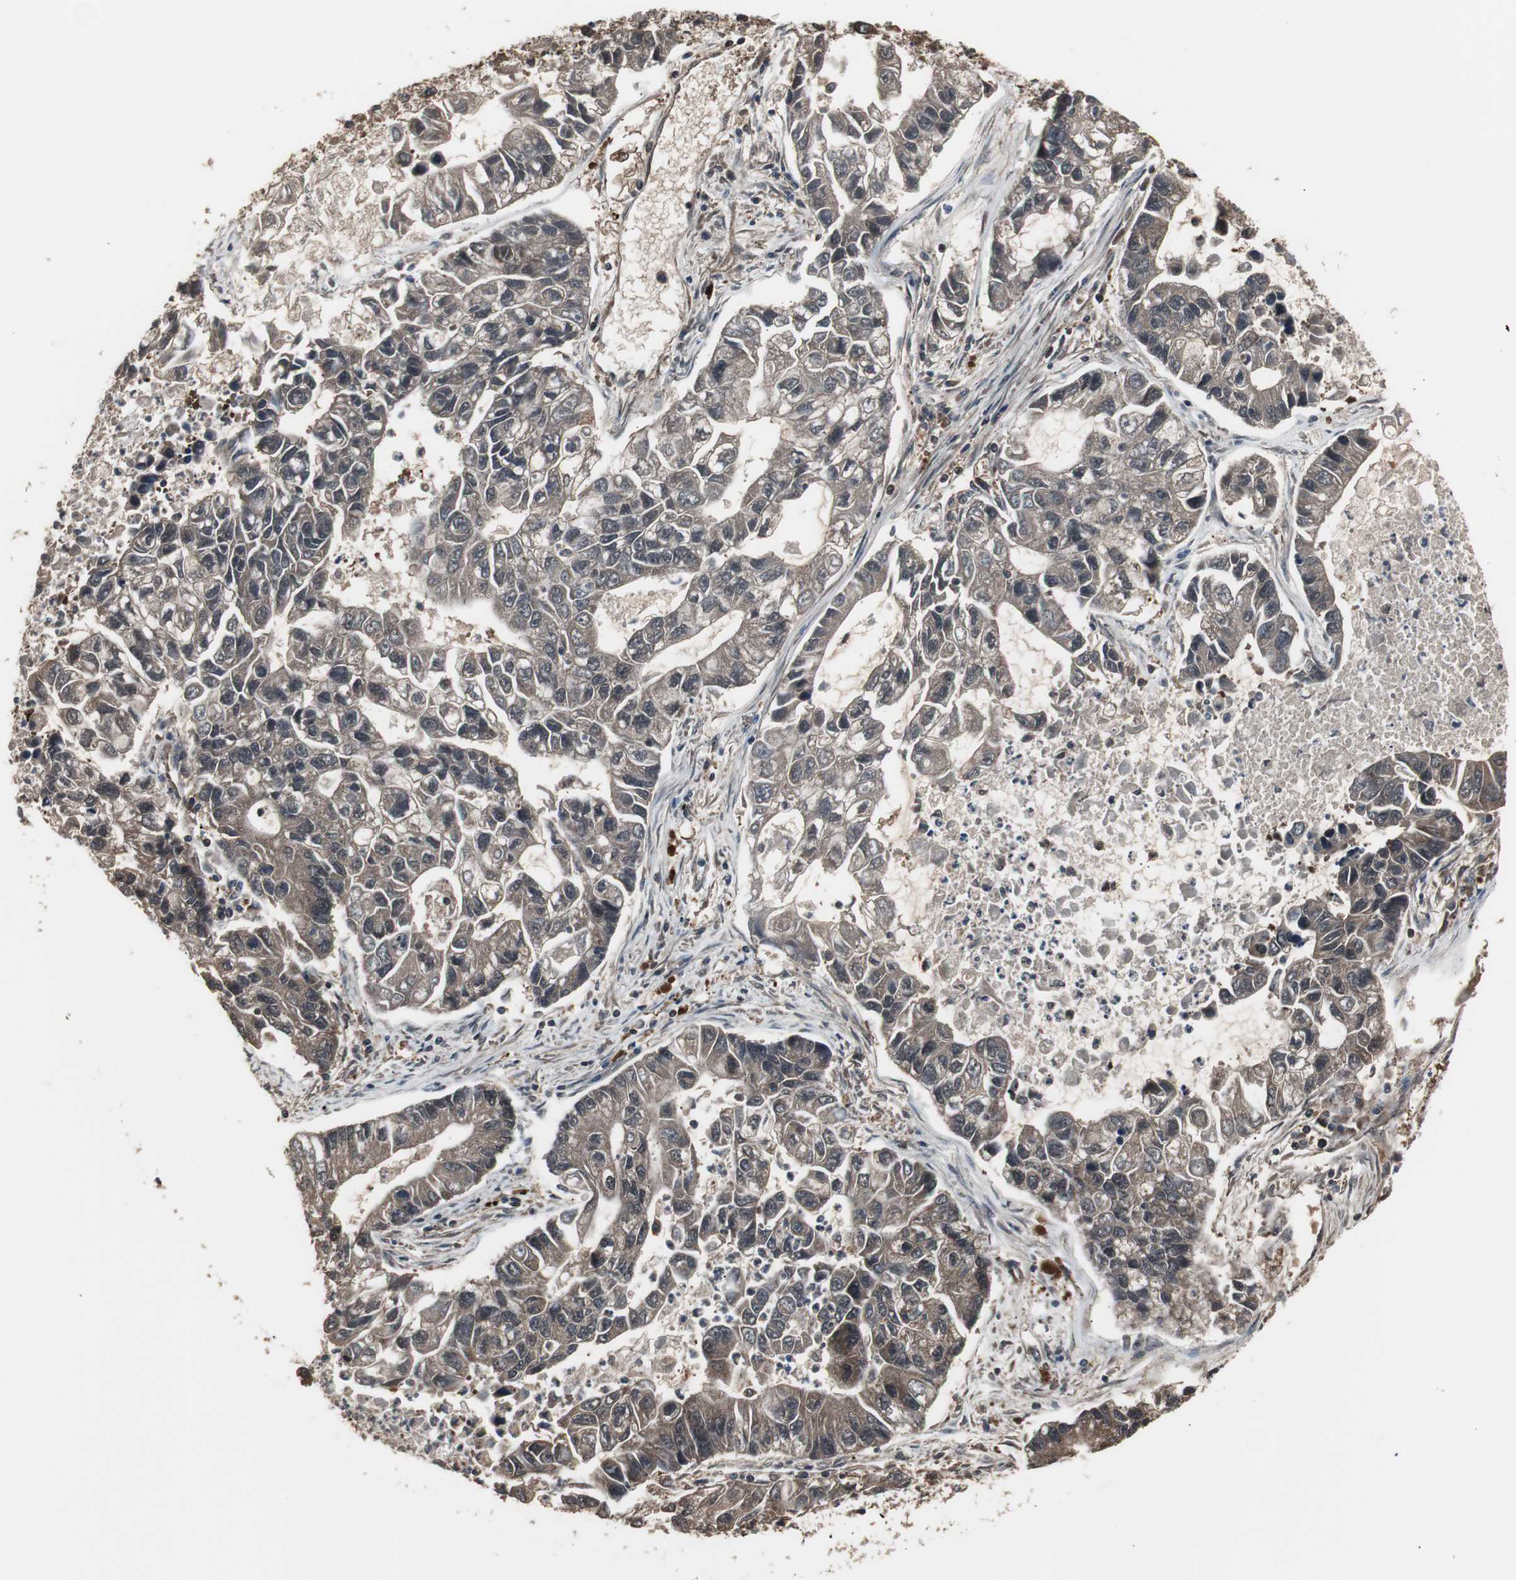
{"staining": {"intensity": "weak", "quantity": ">75%", "location": "cytoplasmic/membranous"}, "tissue": "lung cancer", "cell_type": "Tumor cells", "image_type": "cancer", "snomed": [{"axis": "morphology", "description": "Adenocarcinoma, NOS"}, {"axis": "topography", "description": "Lung"}], "caption": "Immunohistochemical staining of human lung cancer reveals weak cytoplasmic/membranous protein staining in approximately >75% of tumor cells. (IHC, brightfield microscopy, high magnification).", "gene": "CAPNS1", "patient": {"sex": "female", "age": 51}}